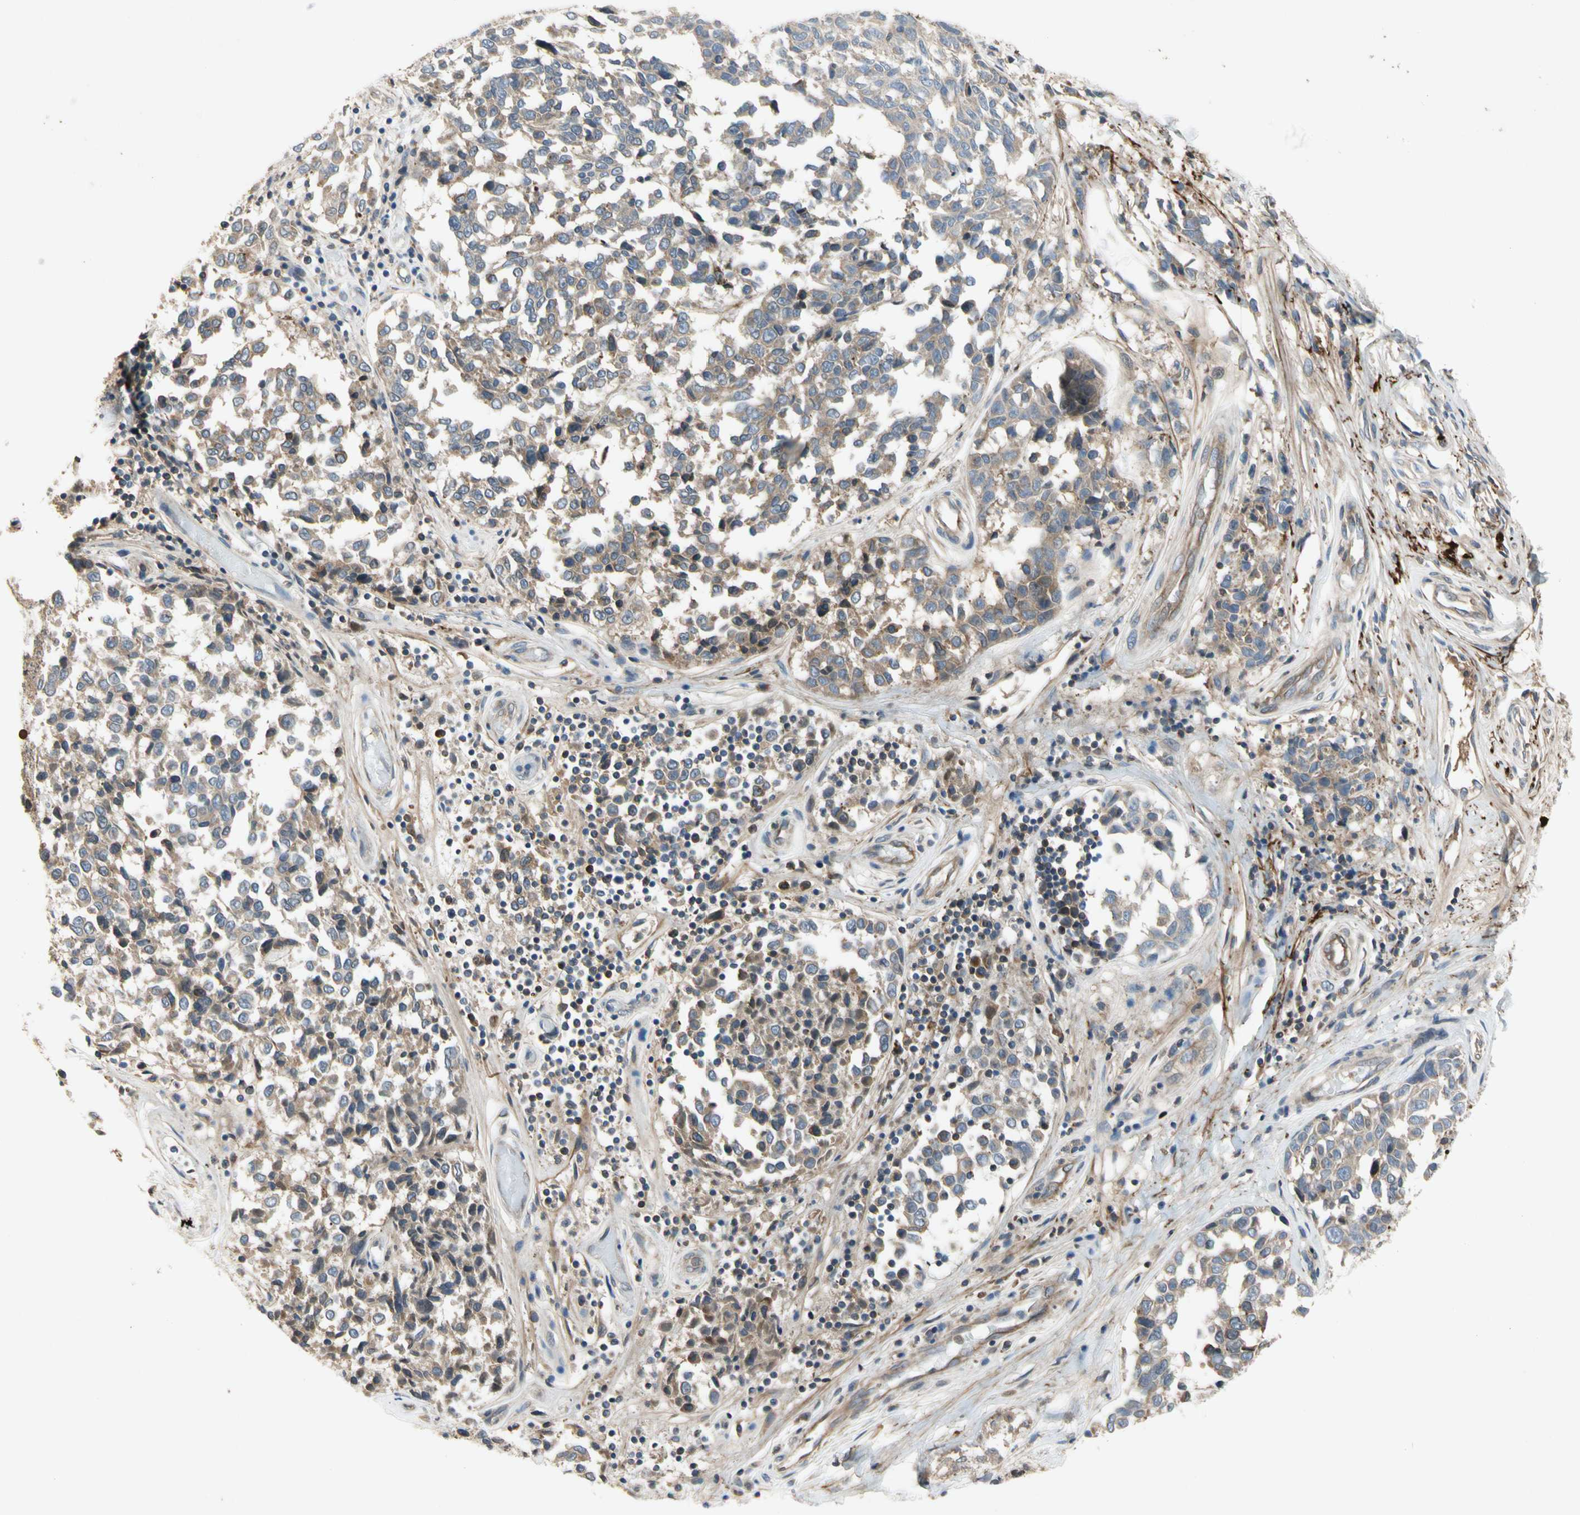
{"staining": {"intensity": "weak", "quantity": "<25%", "location": "cytoplasmic/membranous"}, "tissue": "melanoma", "cell_type": "Tumor cells", "image_type": "cancer", "snomed": [{"axis": "morphology", "description": "Malignant melanoma, NOS"}, {"axis": "topography", "description": "Skin"}], "caption": "Photomicrograph shows no protein positivity in tumor cells of melanoma tissue.", "gene": "CRTAC1", "patient": {"sex": "female", "age": 64}}